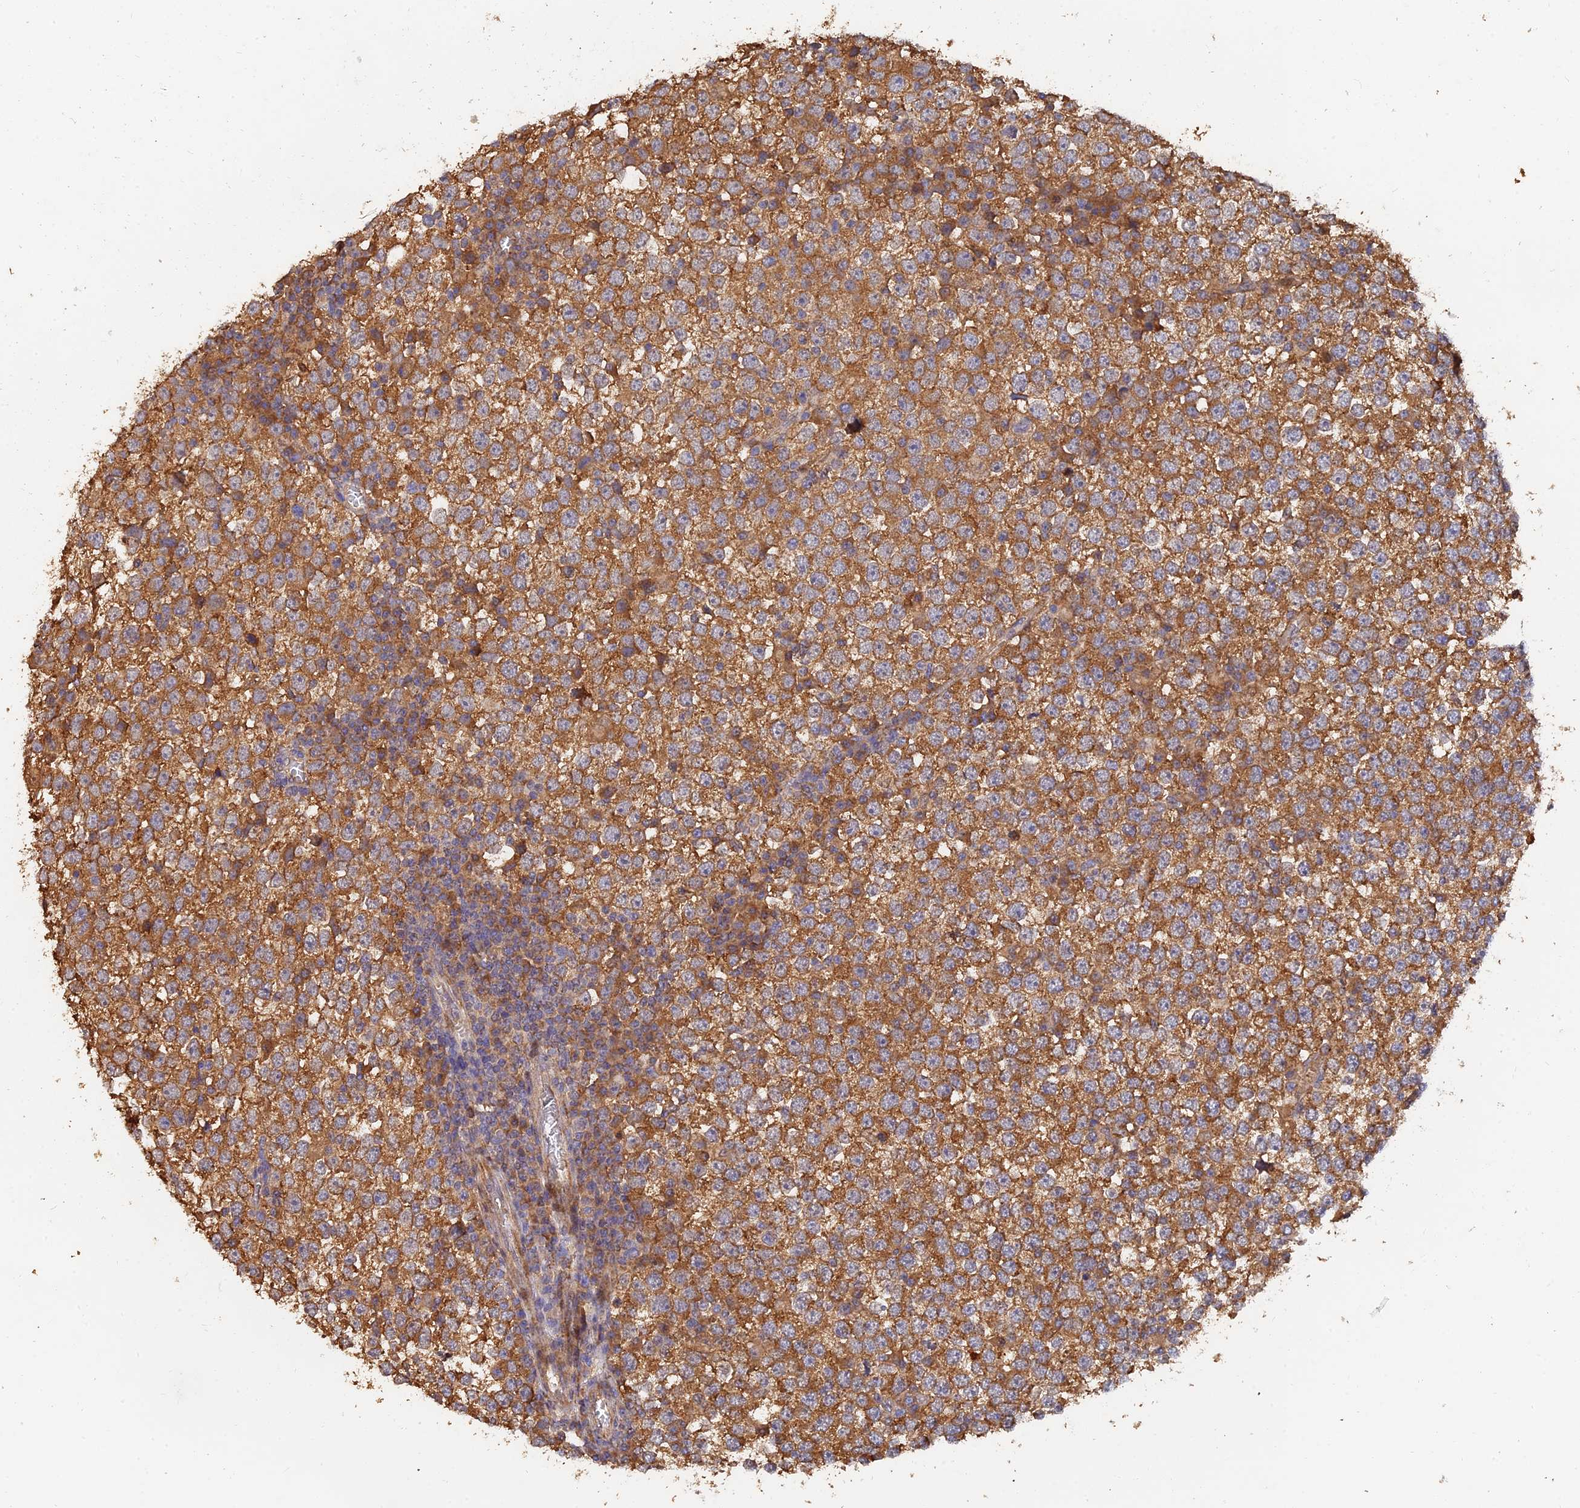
{"staining": {"intensity": "moderate", "quantity": ">75%", "location": "cytoplasmic/membranous"}, "tissue": "testis cancer", "cell_type": "Tumor cells", "image_type": "cancer", "snomed": [{"axis": "morphology", "description": "Seminoma, NOS"}, {"axis": "topography", "description": "Testis"}], "caption": "Seminoma (testis) tissue displays moderate cytoplasmic/membranous staining in about >75% of tumor cells", "gene": "SLC38A11", "patient": {"sex": "male", "age": 65}}